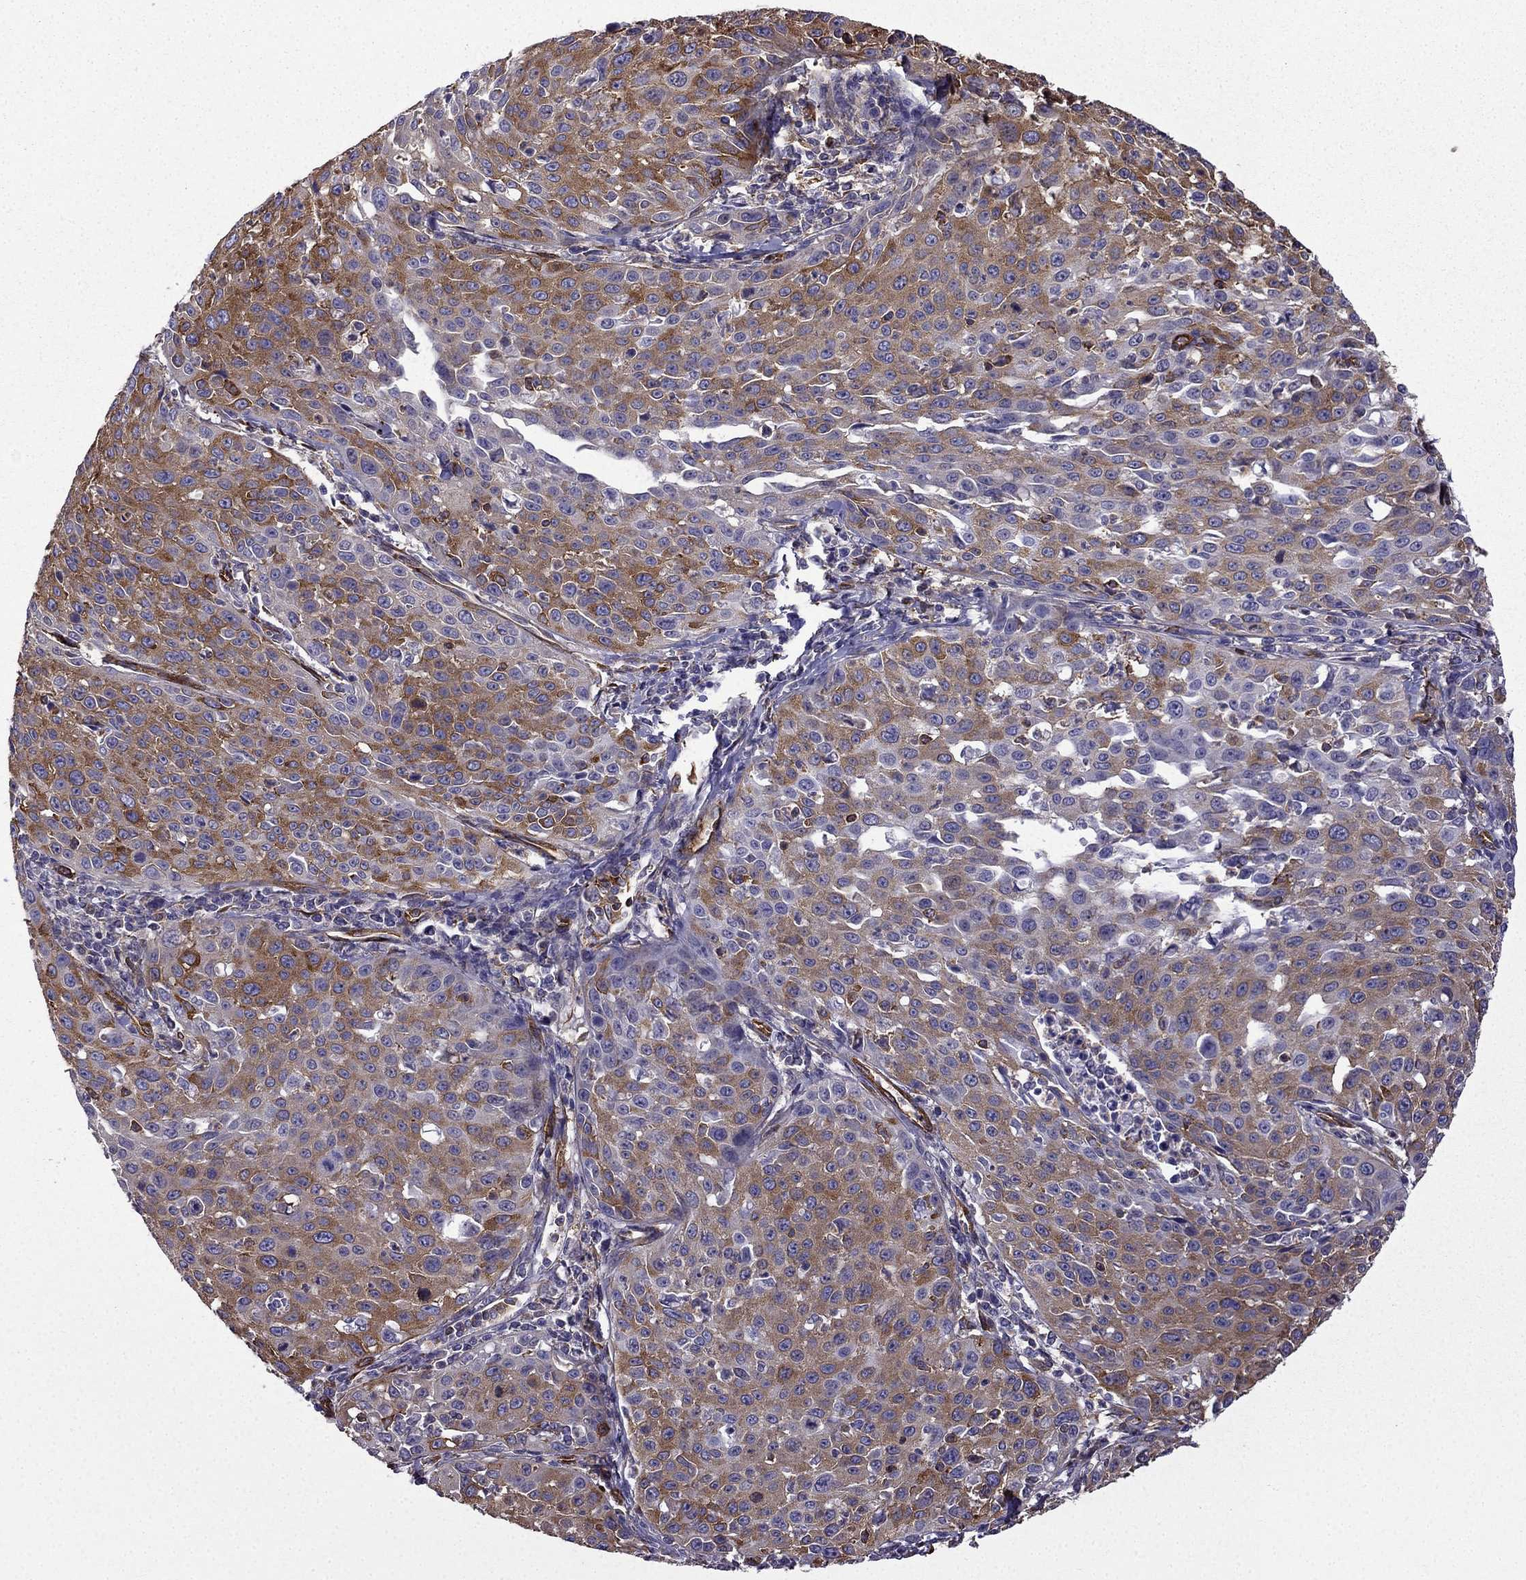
{"staining": {"intensity": "moderate", "quantity": ">75%", "location": "cytoplasmic/membranous"}, "tissue": "cervical cancer", "cell_type": "Tumor cells", "image_type": "cancer", "snomed": [{"axis": "morphology", "description": "Squamous cell carcinoma, NOS"}, {"axis": "topography", "description": "Cervix"}], "caption": "Protein staining reveals moderate cytoplasmic/membranous expression in about >75% of tumor cells in squamous cell carcinoma (cervical).", "gene": "MAP4", "patient": {"sex": "female", "age": 26}}